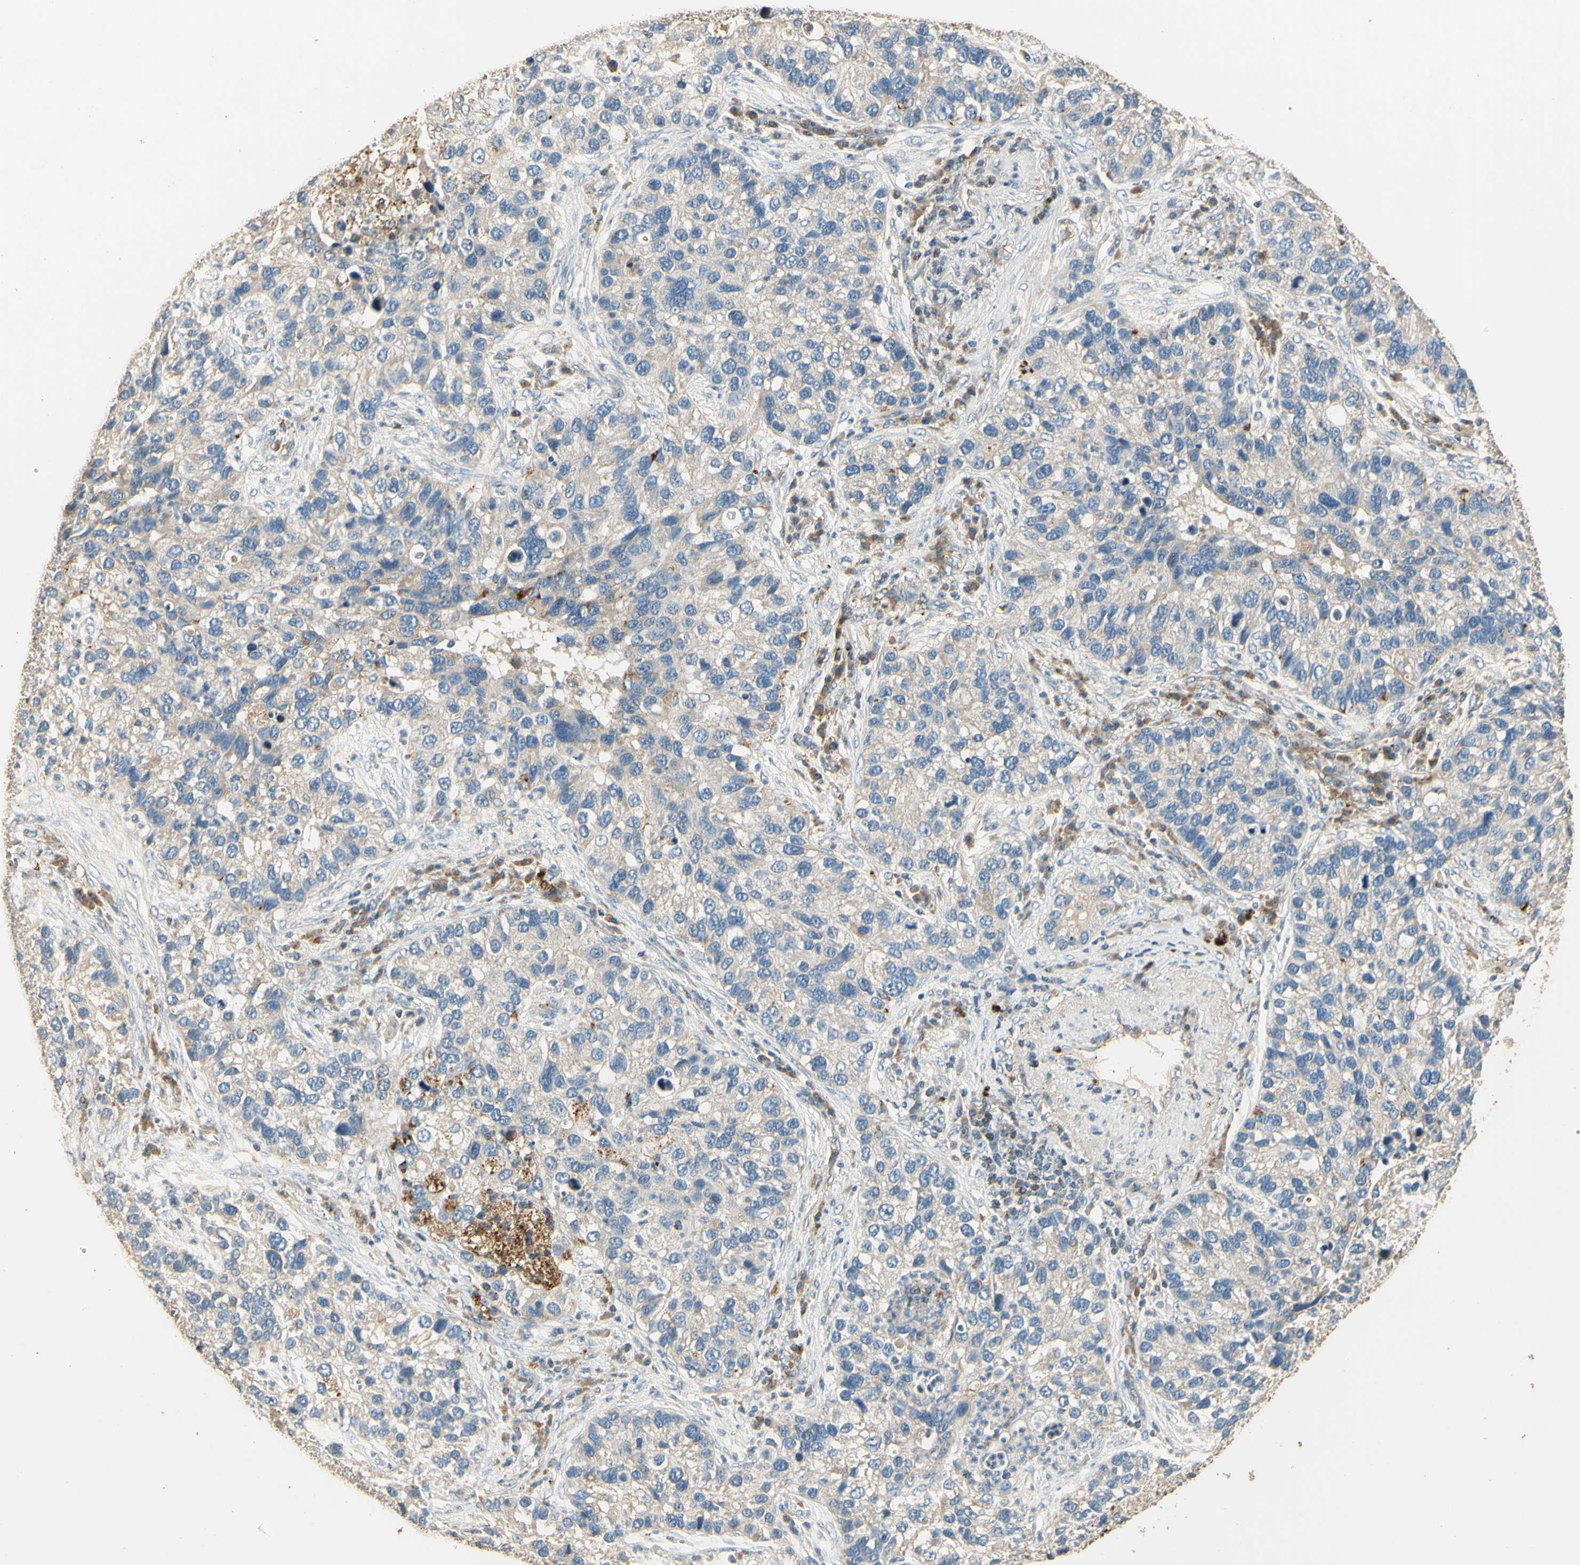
{"staining": {"intensity": "negative", "quantity": "none", "location": "none"}, "tissue": "lung cancer", "cell_type": "Tumor cells", "image_type": "cancer", "snomed": [{"axis": "morphology", "description": "Normal tissue, NOS"}, {"axis": "morphology", "description": "Adenocarcinoma, NOS"}, {"axis": "topography", "description": "Bronchus"}, {"axis": "topography", "description": "Lung"}], "caption": "Protein analysis of lung cancer demonstrates no significant expression in tumor cells.", "gene": "ARHGEF17", "patient": {"sex": "male", "age": 54}}